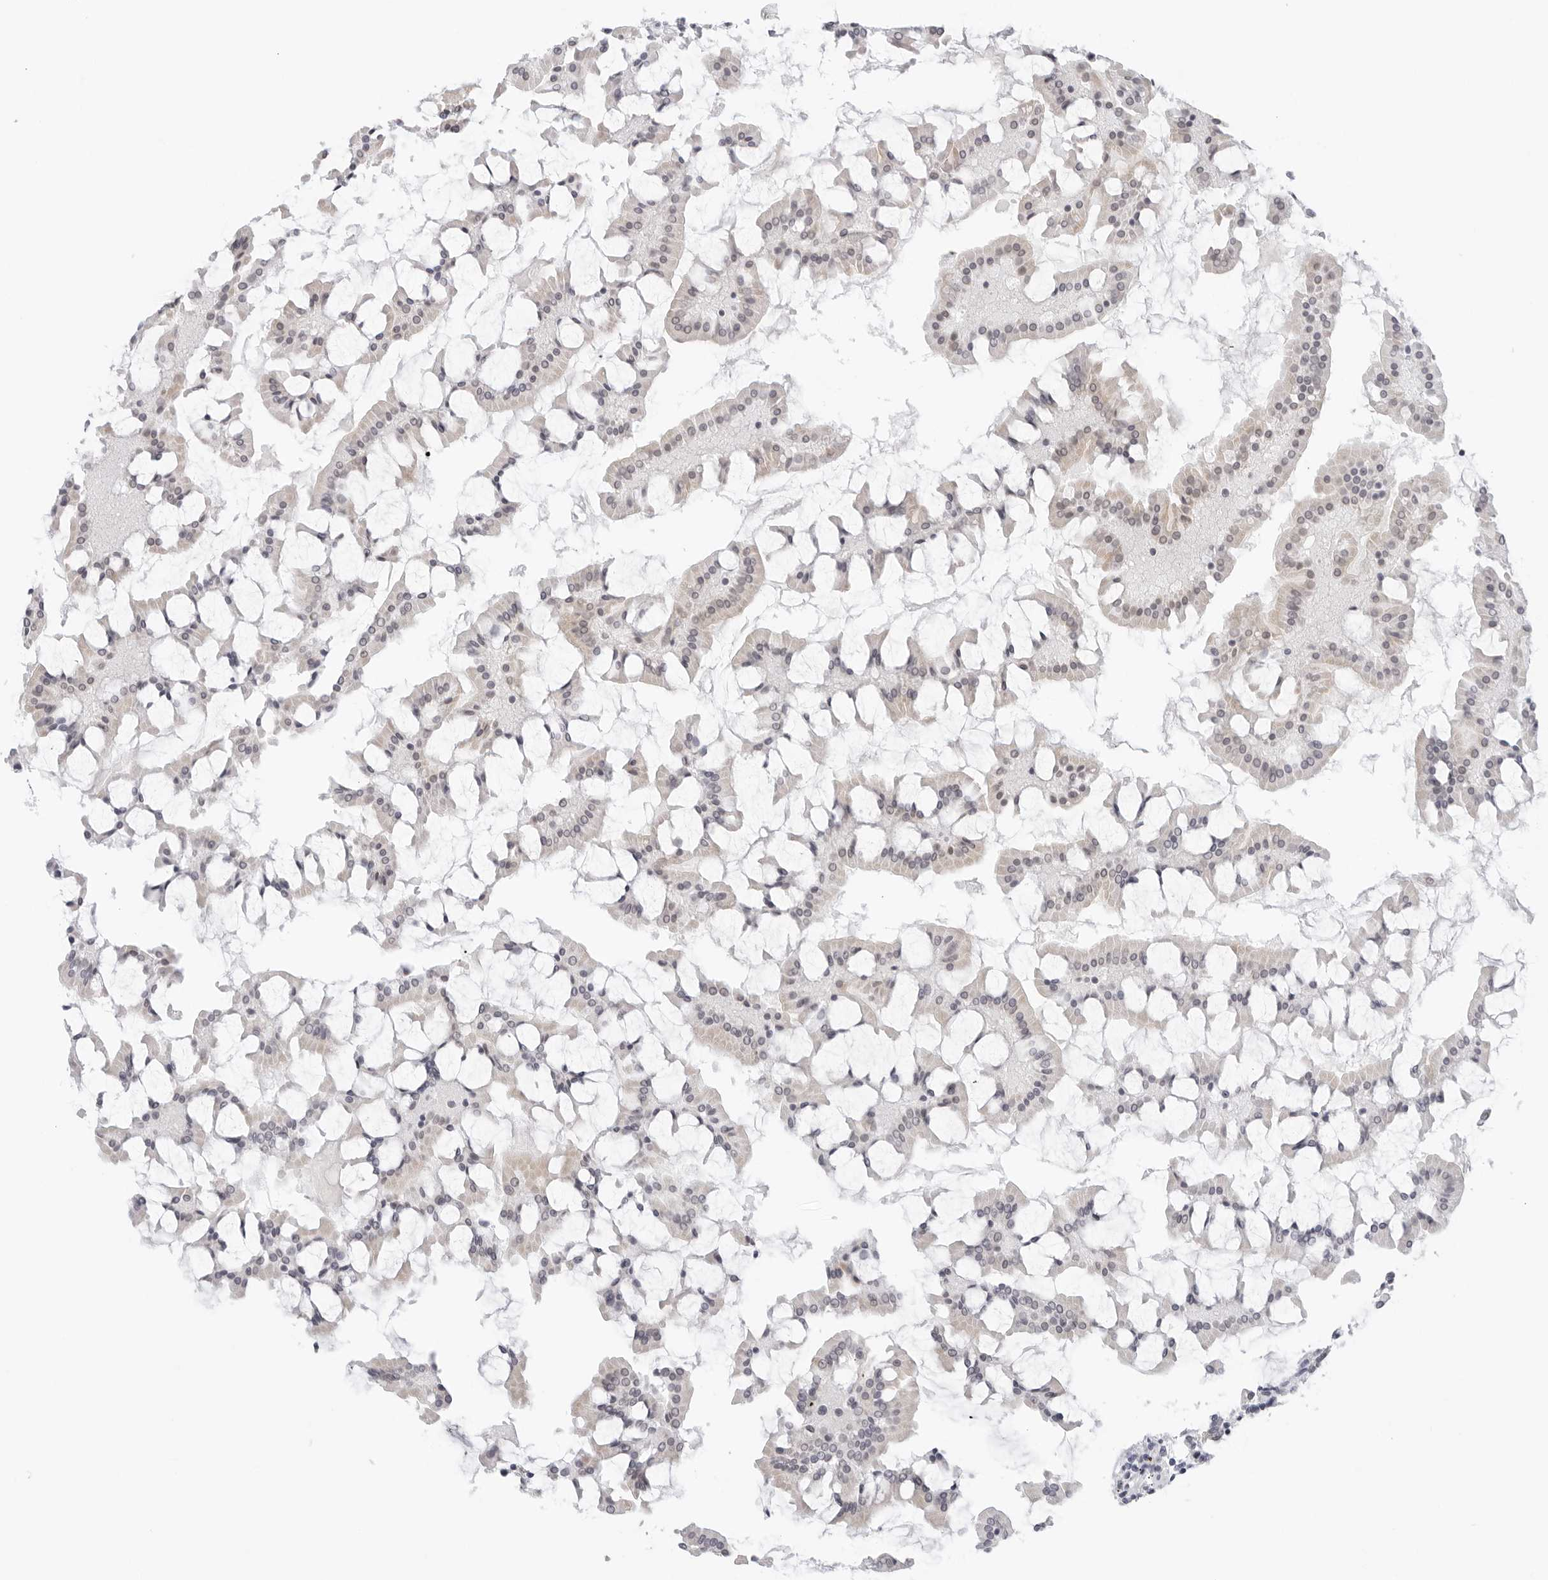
{"staining": {"intensity": "moderate", "quantity": "25%-75%", "location": "cytoplasmic/membranous"}, "tissue": "small intestine", "cell_type": "Glandular cells", "image_type": "normal", "snomed": [{"axis": "morphology", "description": "Normal tissue, NOS"}, {"axis": "topography", "description": "Small intestine"}], "caption": "A brown stain highlights moderate cytoplasmic/membranous expression of a protein in glandular cells of unremarkable human small intestine.", "gene": "EDN2", "patient": {"sex": "male", "age": 41}}